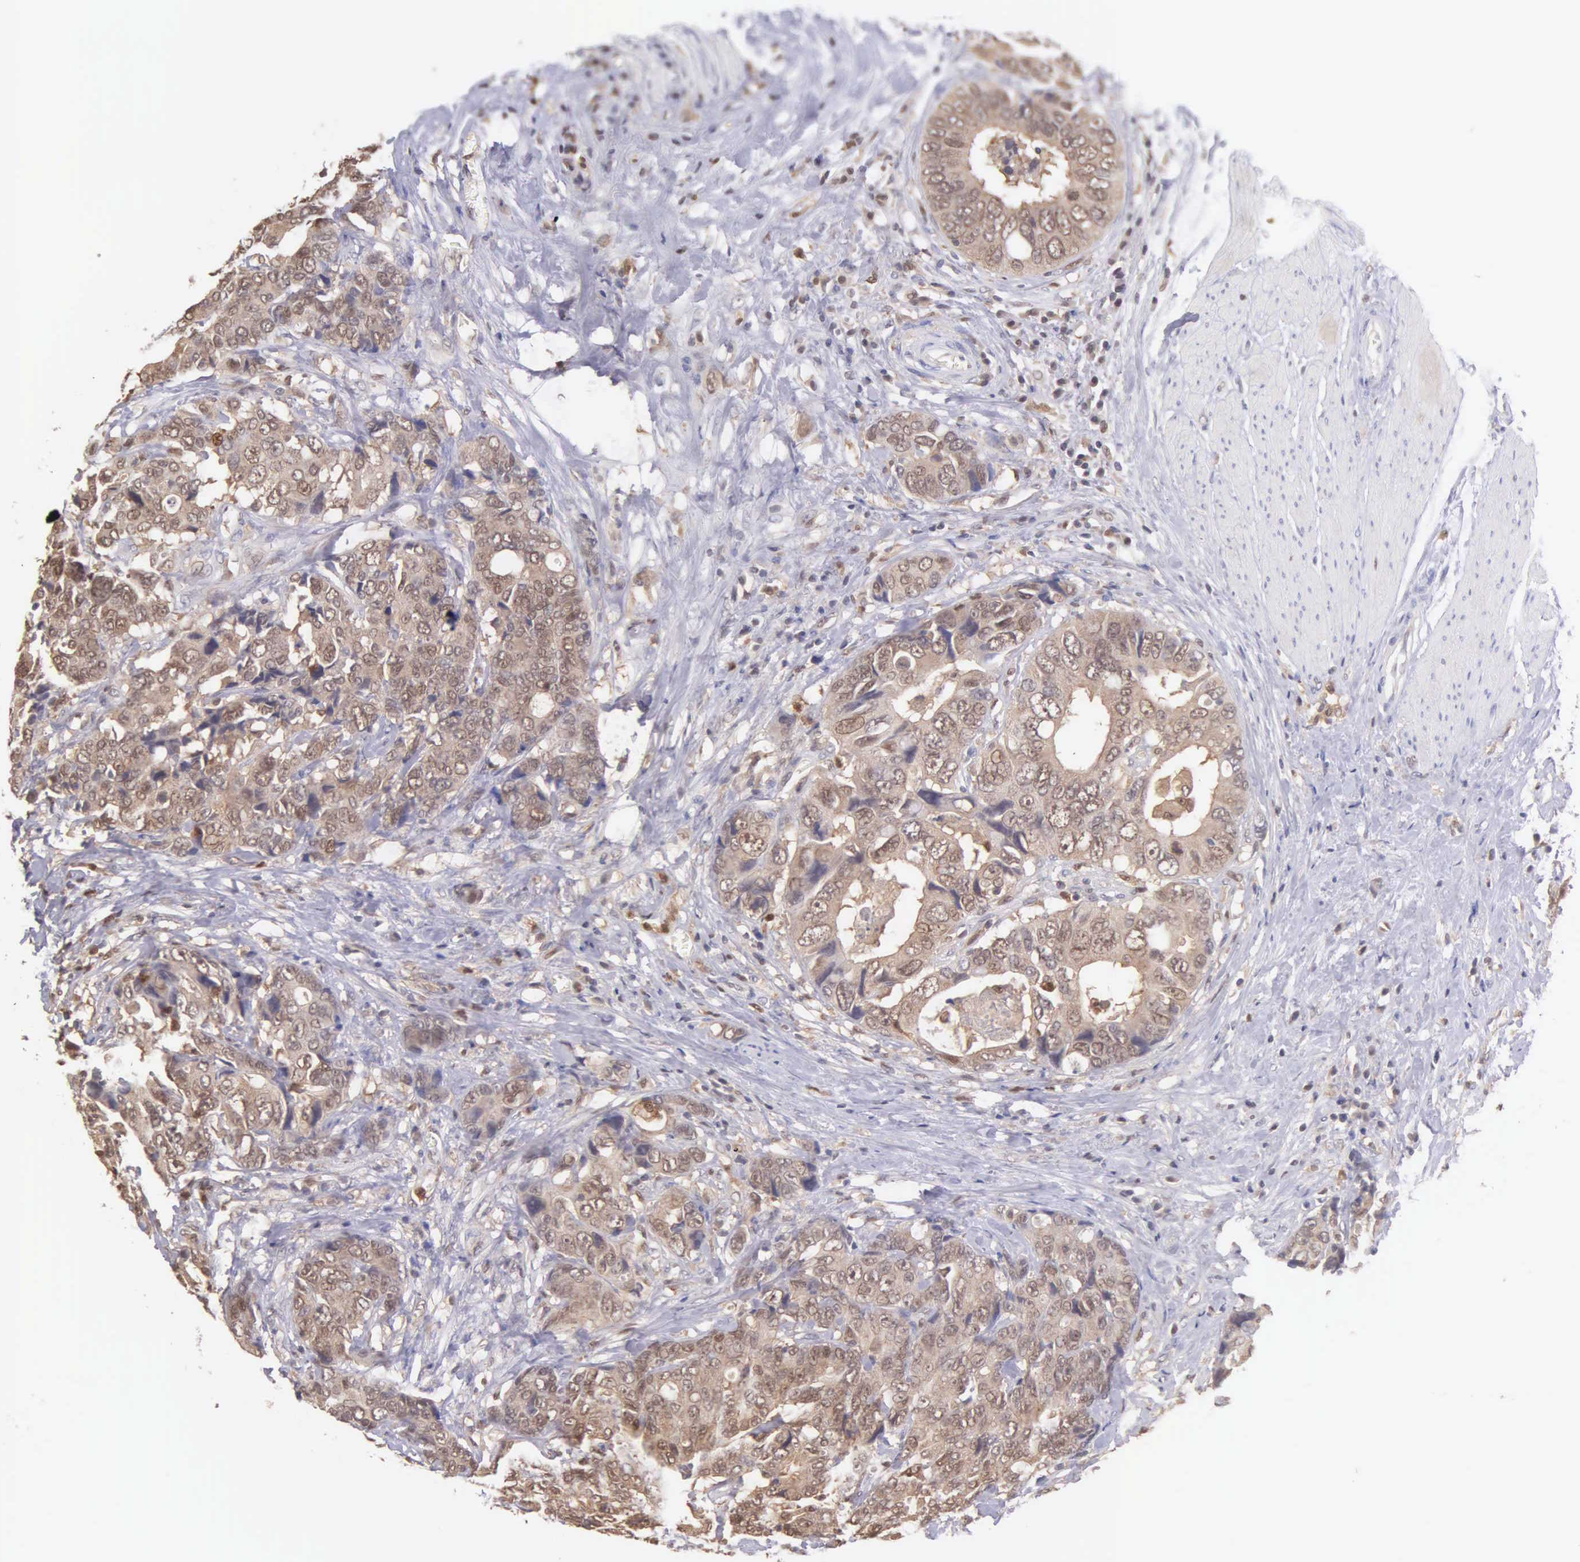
{"staining": {"intensity": "moderate", "quantity": ">75%", "location": "cytoplasmic/membranous"}, "tissue": "colorectal cancer", "cell_type": "Tumor cells", "image_type": "cancer", "snomed": [{"axis": "morphology", "description": "Adenocarcinoma, NOS"}, {"axis": "topography", "description": "Rectum"}], "caption": "DAB (3,3'-diaminobenzidine) immunohistochemical staining of colorectal cancer shows moderate cytoplasmic/membranous protein positivity in approximately >75% of tumor cells.", "gene": "BID", "patient": {"sex": "female", "age": 67}}